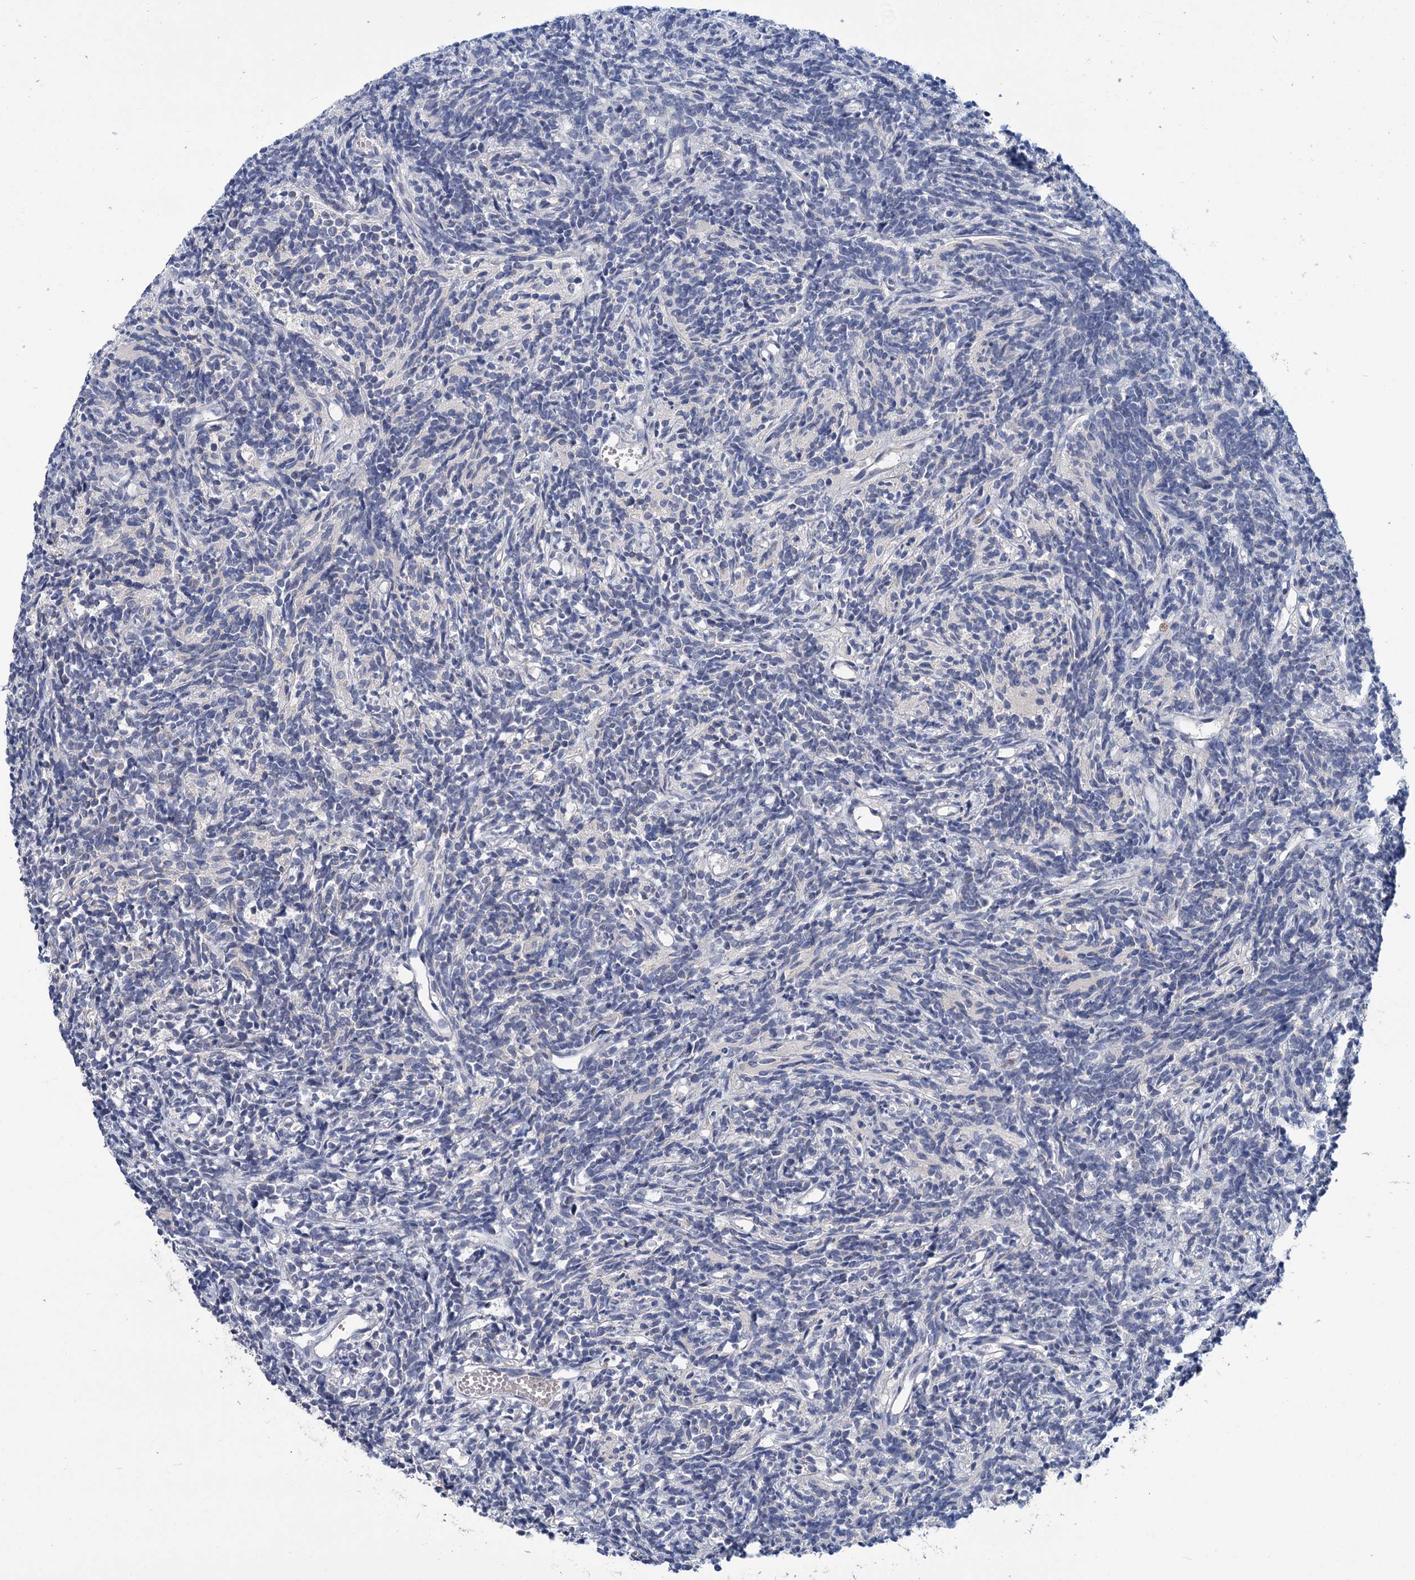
{"staining": {"intensity": "negative", "quantity": "none", "location": "none"}, "tissue": "glioma", "cell_type": "Tumor cells", "image_type": "cancer", "snomed": [{"axis": "morphology", "description": "Glioma, malignant, Low grade"}, {"axis": "topography", "description": "Brain"}], "caption": "Low-grade glioma (malignant) was stained to show a protein in brown. There is no significant positivity in tumor cells.", "gene": "DYNC2H1", "patient": {"sex": "female", "age": 1}}